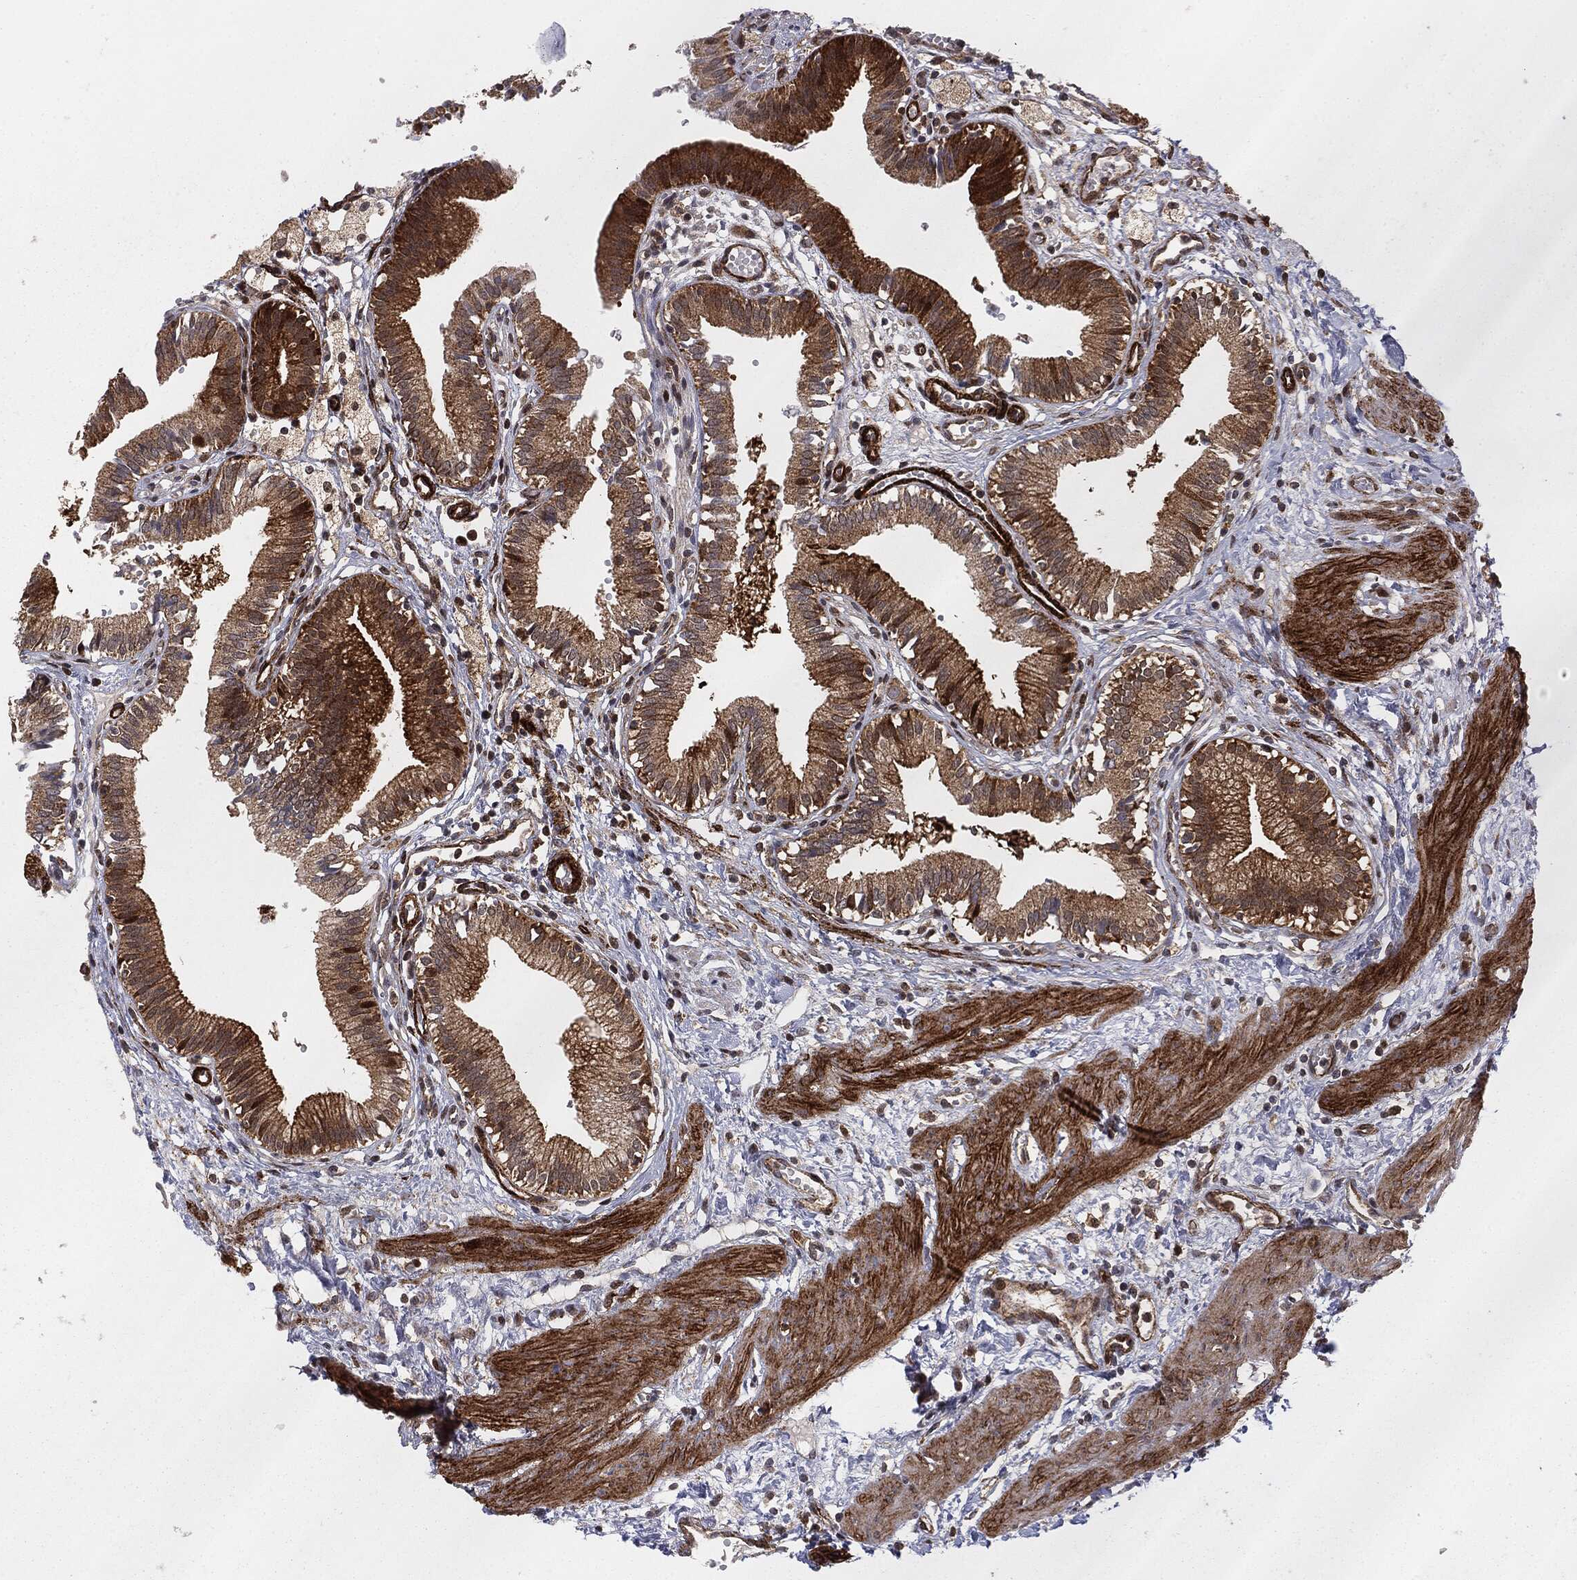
{"staining": {"intensity": "moderate", "quantity": ">75%", "location": "cytoplasmic/membranous"}, "tissue": "gallbladder", "cell_type": "Glandular cells", "image_type": "normal", "snomed": [{"axis": "morphology", "description": "Normal tissue, NOS"}, {"axis": "topography", "description": "Gallbladder"}], "caption": "An immunohistochemistry (IHC) image of benign tissue is shown. Protein staining in brown highlights moderate cytoplasmic/membranous positivity in gallbladder within glandular cells.", "gene": "PTEN", "patient": {"sex": "female", "age": 24}}